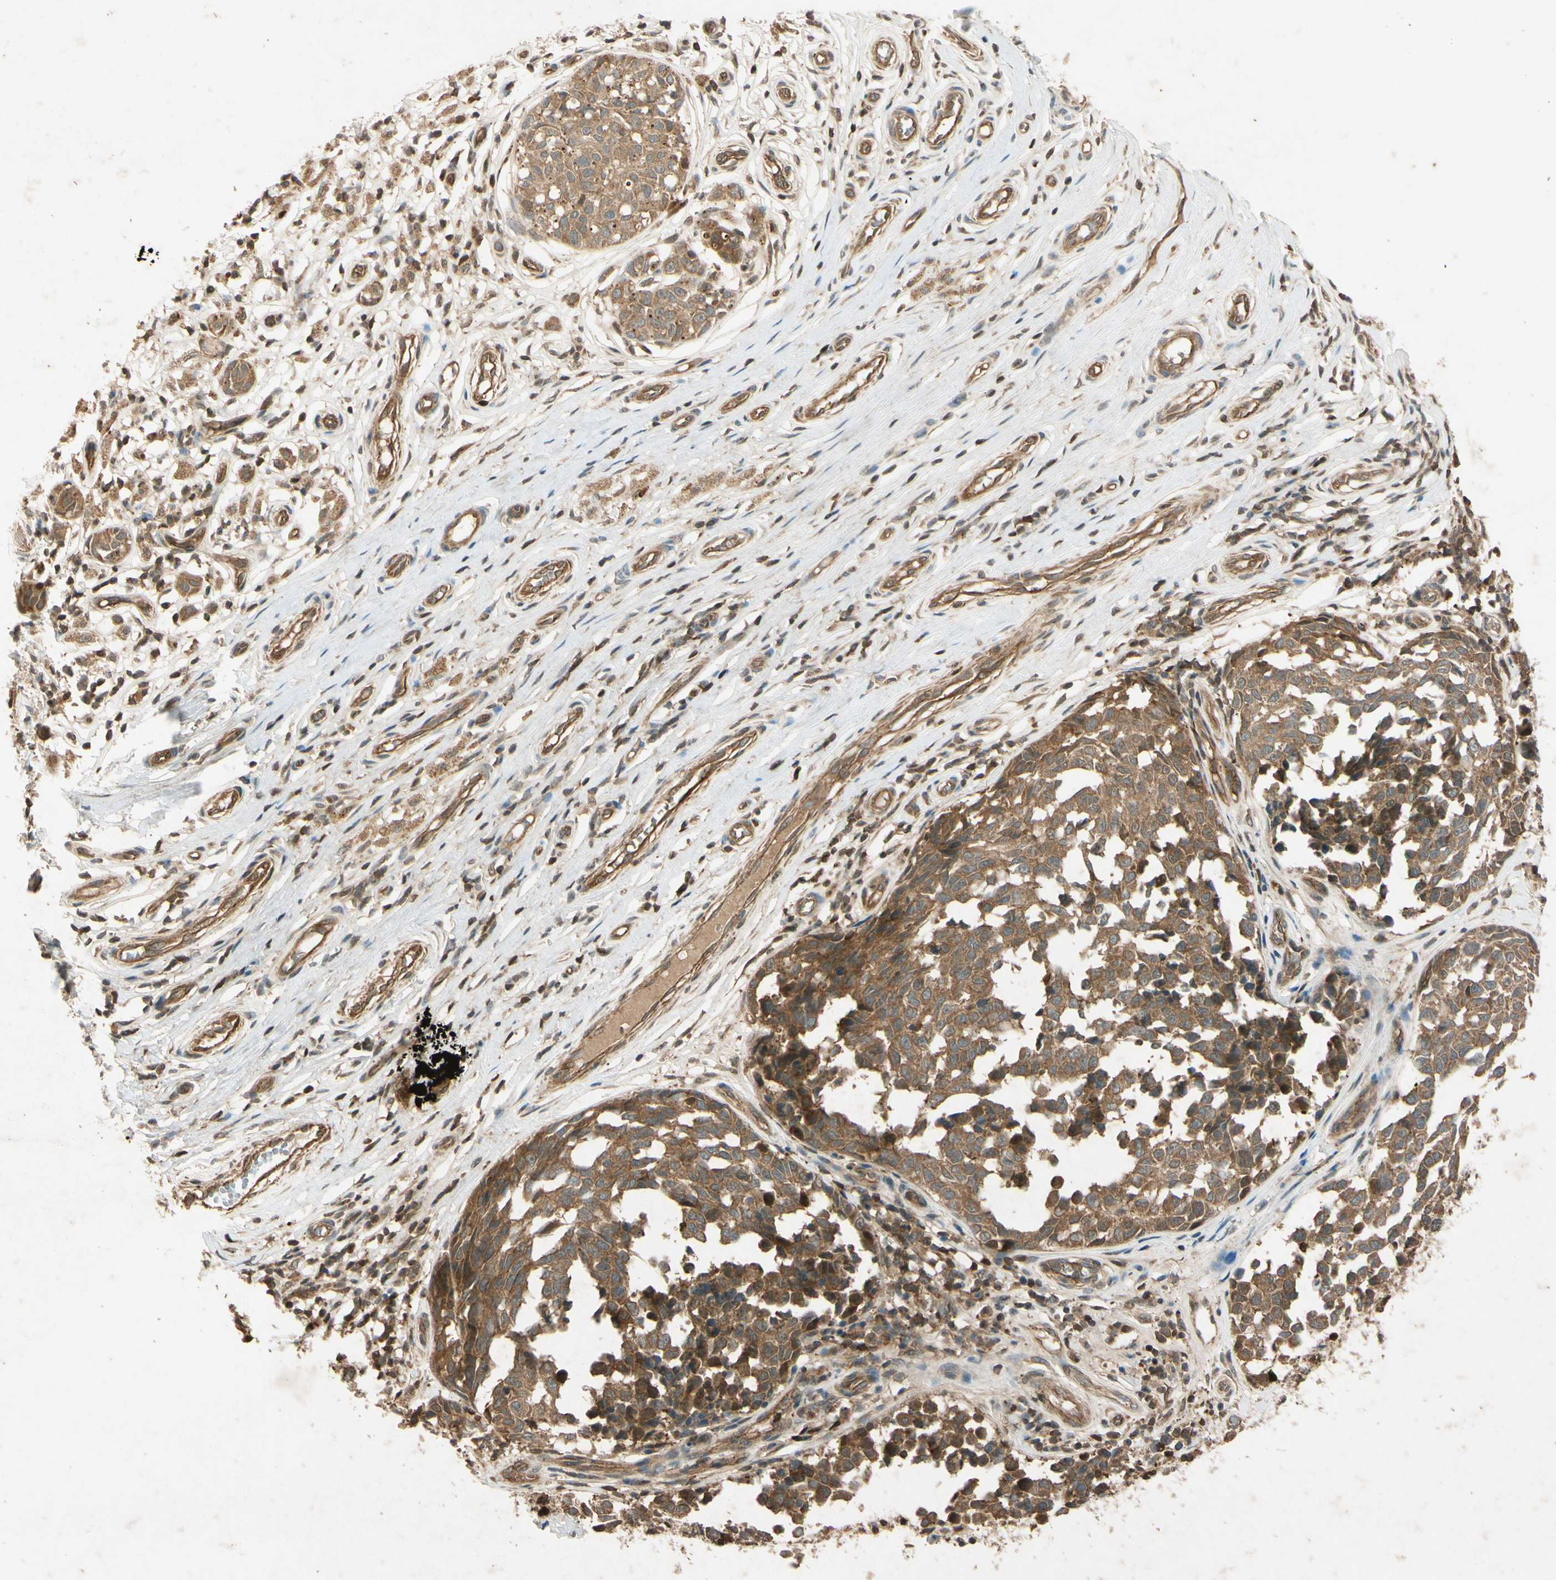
{"staining": {"intensity": "moderate", "quantity": ">75%", "location": "cytoplasmic/membranous"}, "tissue": "melanoma", "cell_type": "Tumor cells", "image_type": "cancer", "snomed": [{"axis": "morphology", "description": "Malignant melanoma, NOS"}, {"axis": "topography", "description": "Skin"}], "caption": "The micrograph reveals immunohistochemical staining of malignant melanoma. There is moderate cytoplasmic/membranous expression is present in about >75% of tumor cells.", "gene": "EPHA8", "patient": {"sex": "female", "age": 64}}